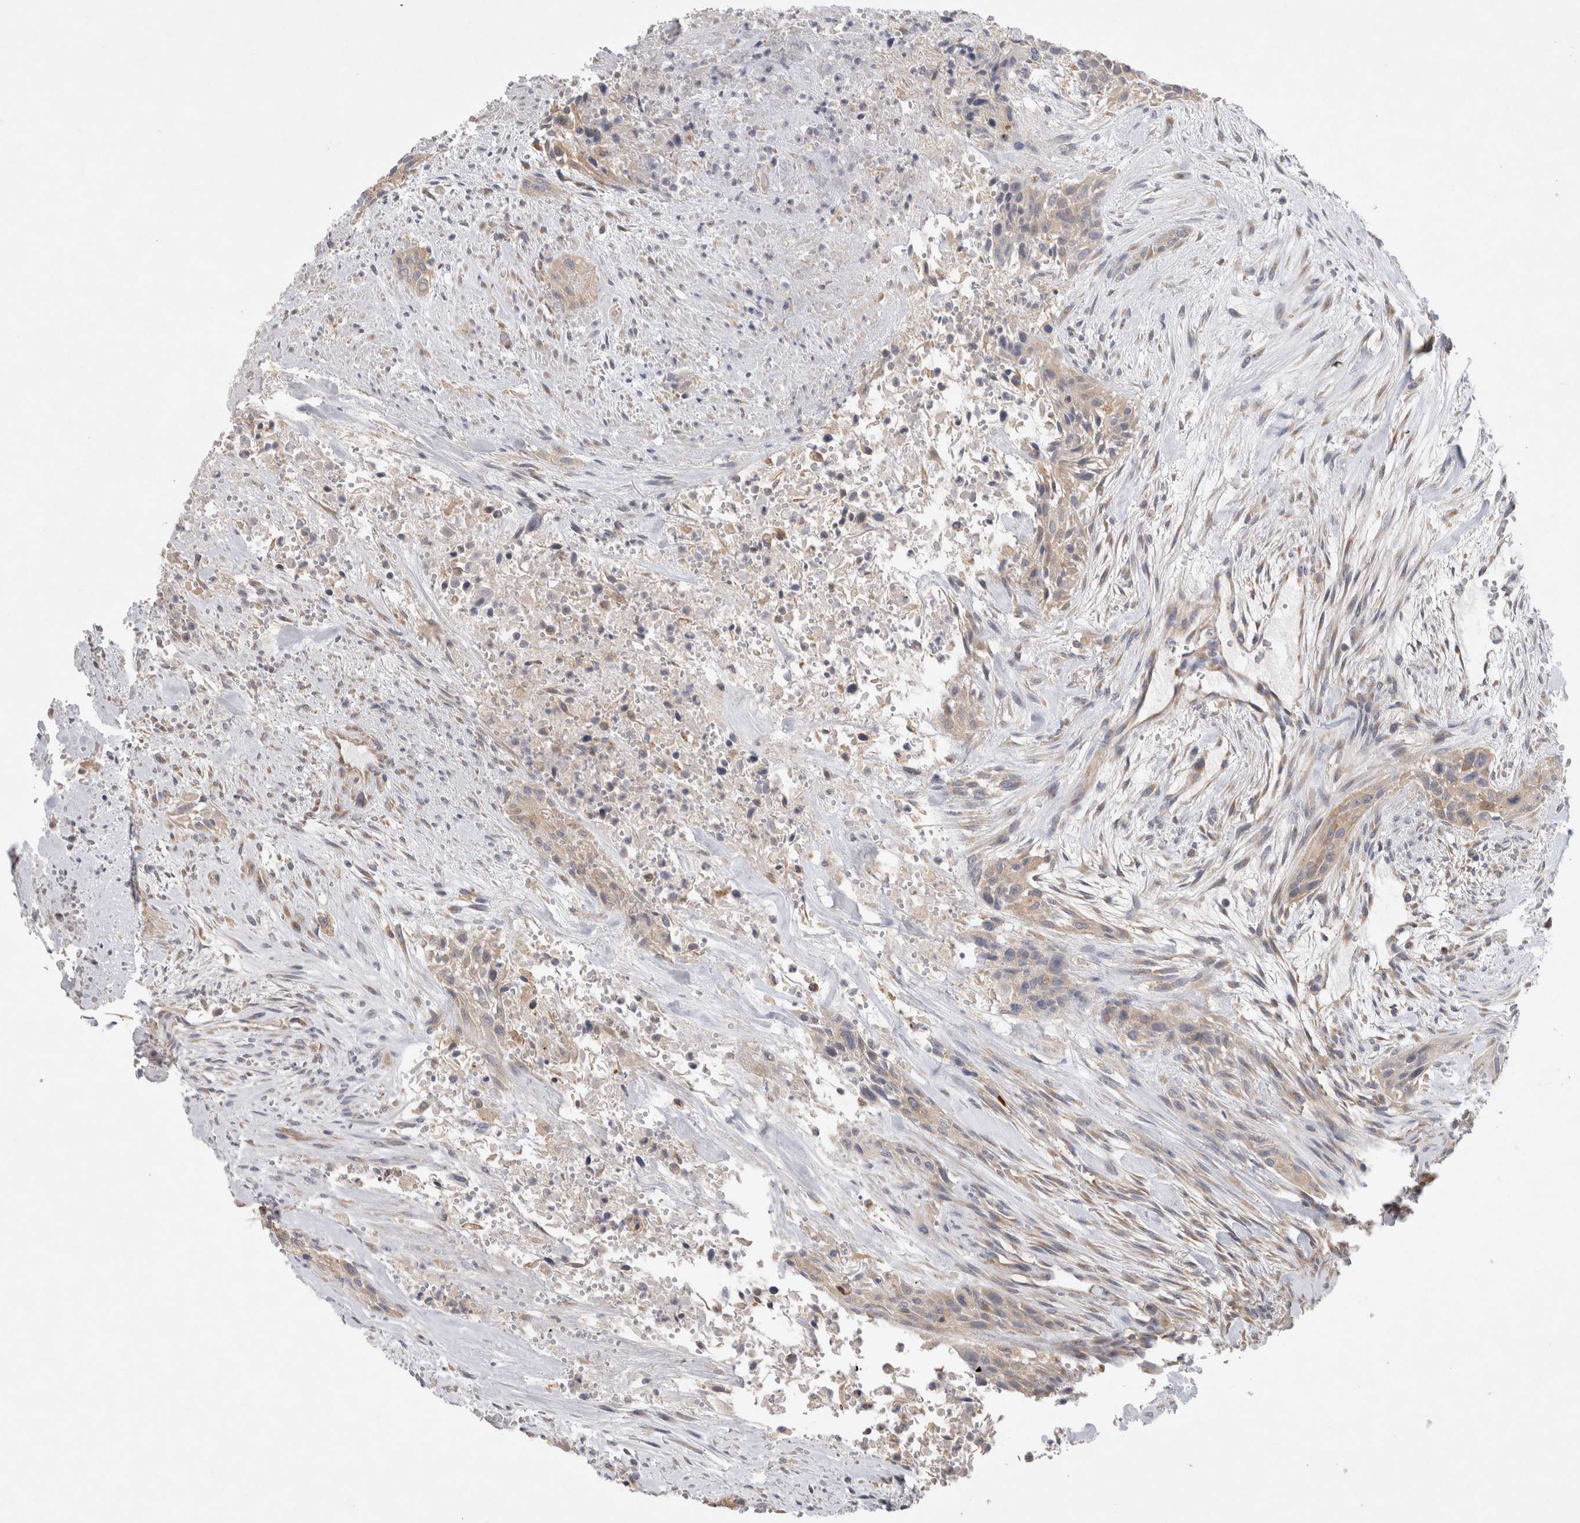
{"staining": {"intensity": "weak", "quantity": "25%-75%", "location": "cytoplasmic/membranous"}, "tissue": "urothelial cancer", "cell_type": "Tumor cells", "image_type": "cancer", "snomed": [{"axis": "morphology", "description": "Urothelial carcinoma, High grade"}, {"axis": "topography", "description": "Urinary bladder"}], "caption": "A brown stain labels weak cytoplasmic/membranous positivity of a protein in human urothelial cancer tumor cells. (DAB (3,3'-diaminobenzidine) = brown stain, brightfield microscopy at high magnification).", "gene": "GAS1", "patient": {"sex": "male", "age": 35}}